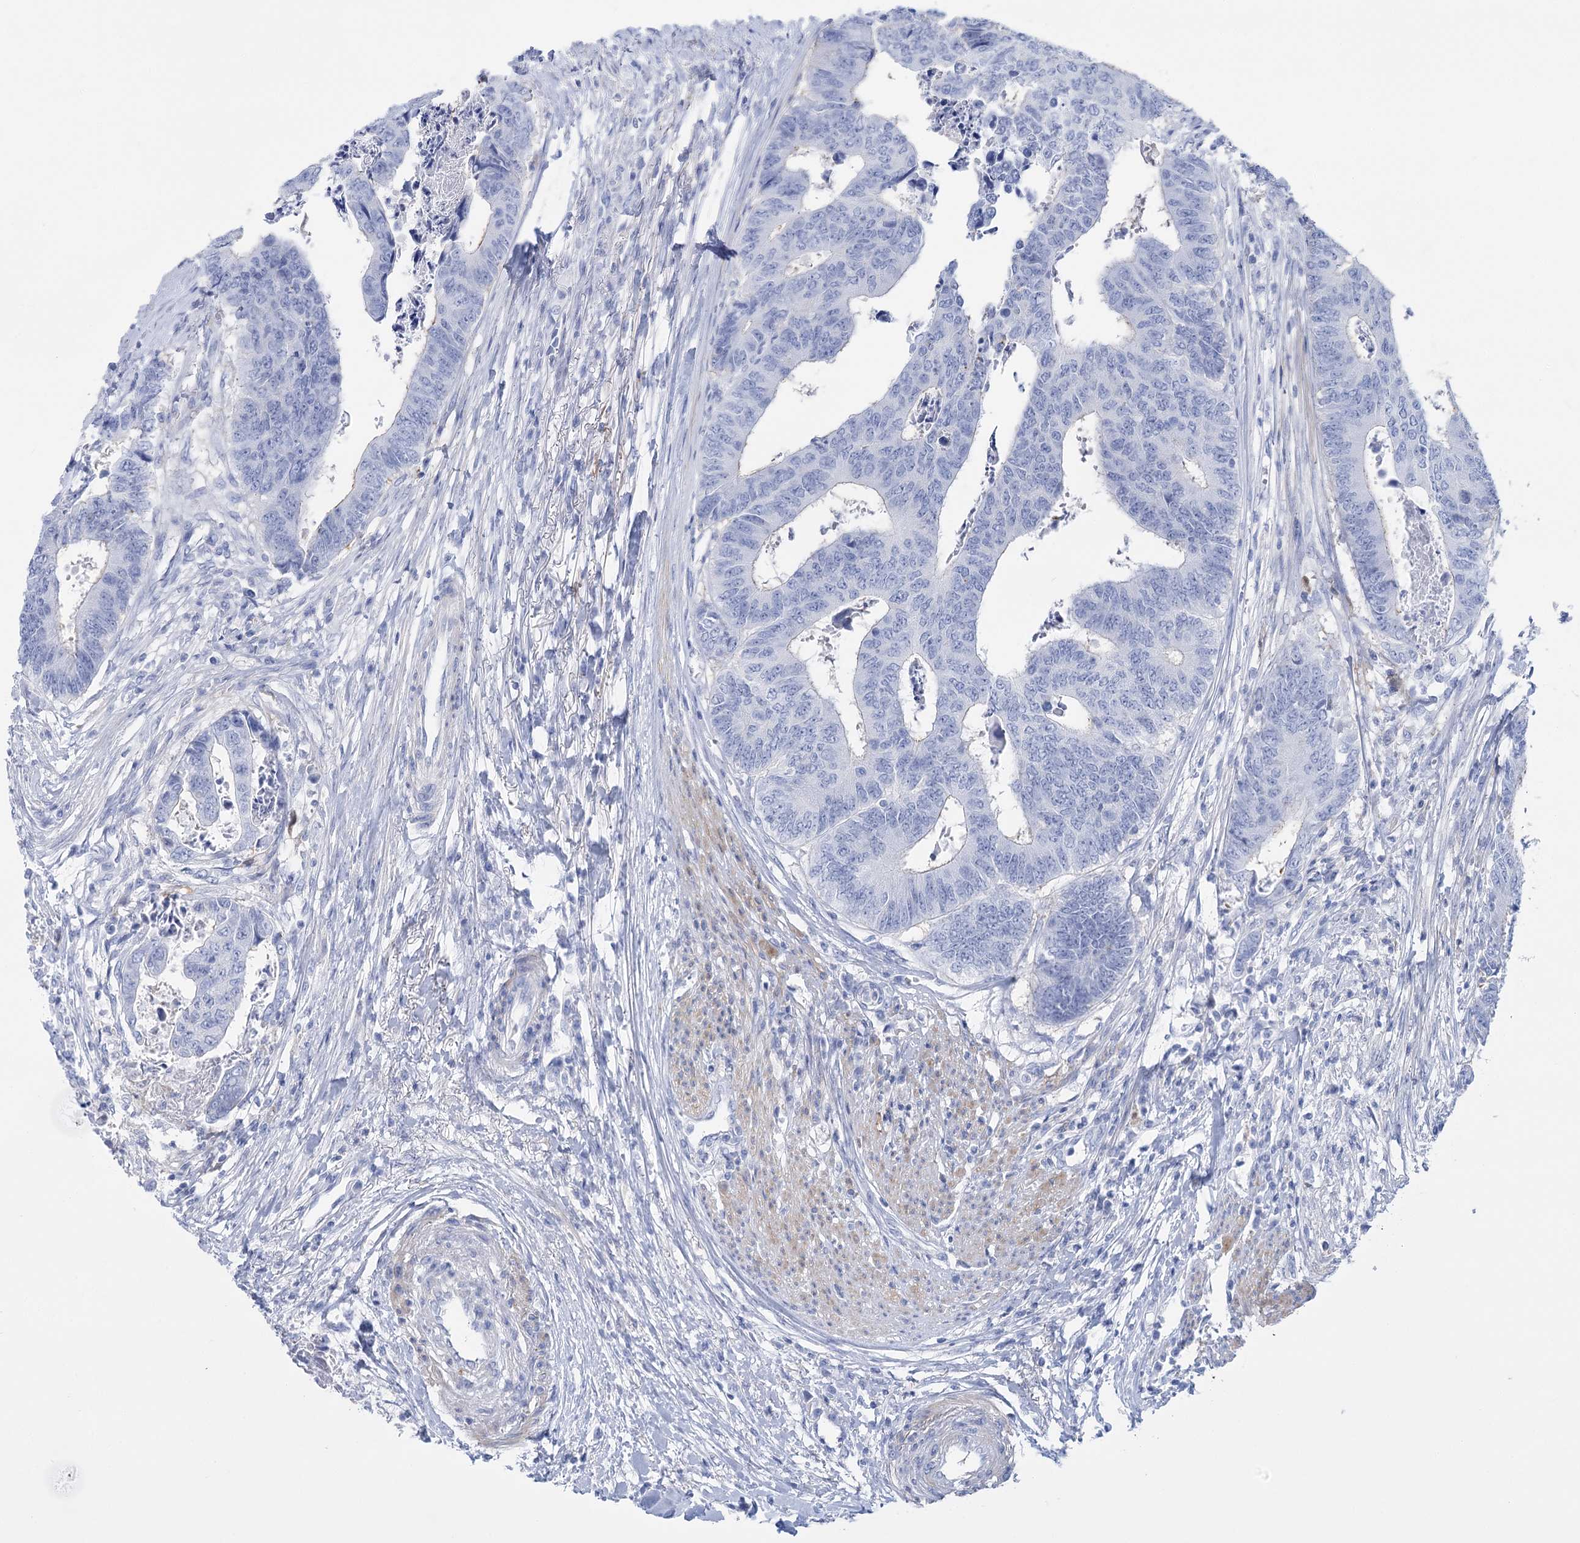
{"staining": {"intensity": "negative", "quantity": "none", "location": "none"}, "tissue": "colorectal cancer", "cell_type": "Tumor cells", "image_type": "cancer", "snomed": [{"axis": "morphology", "description": "Adenocarcinoma, NOS"}, {"axis": "topography", "description": "Rectum"}], "caption": "IHC of colorectal cancer displays no positivity in tumor cells. (Immunohistochemistry (ihc), brightfield microscopy, high magnification).", "gene": "PCDHA1", "patient": {"sex": "male", "age": 84}}